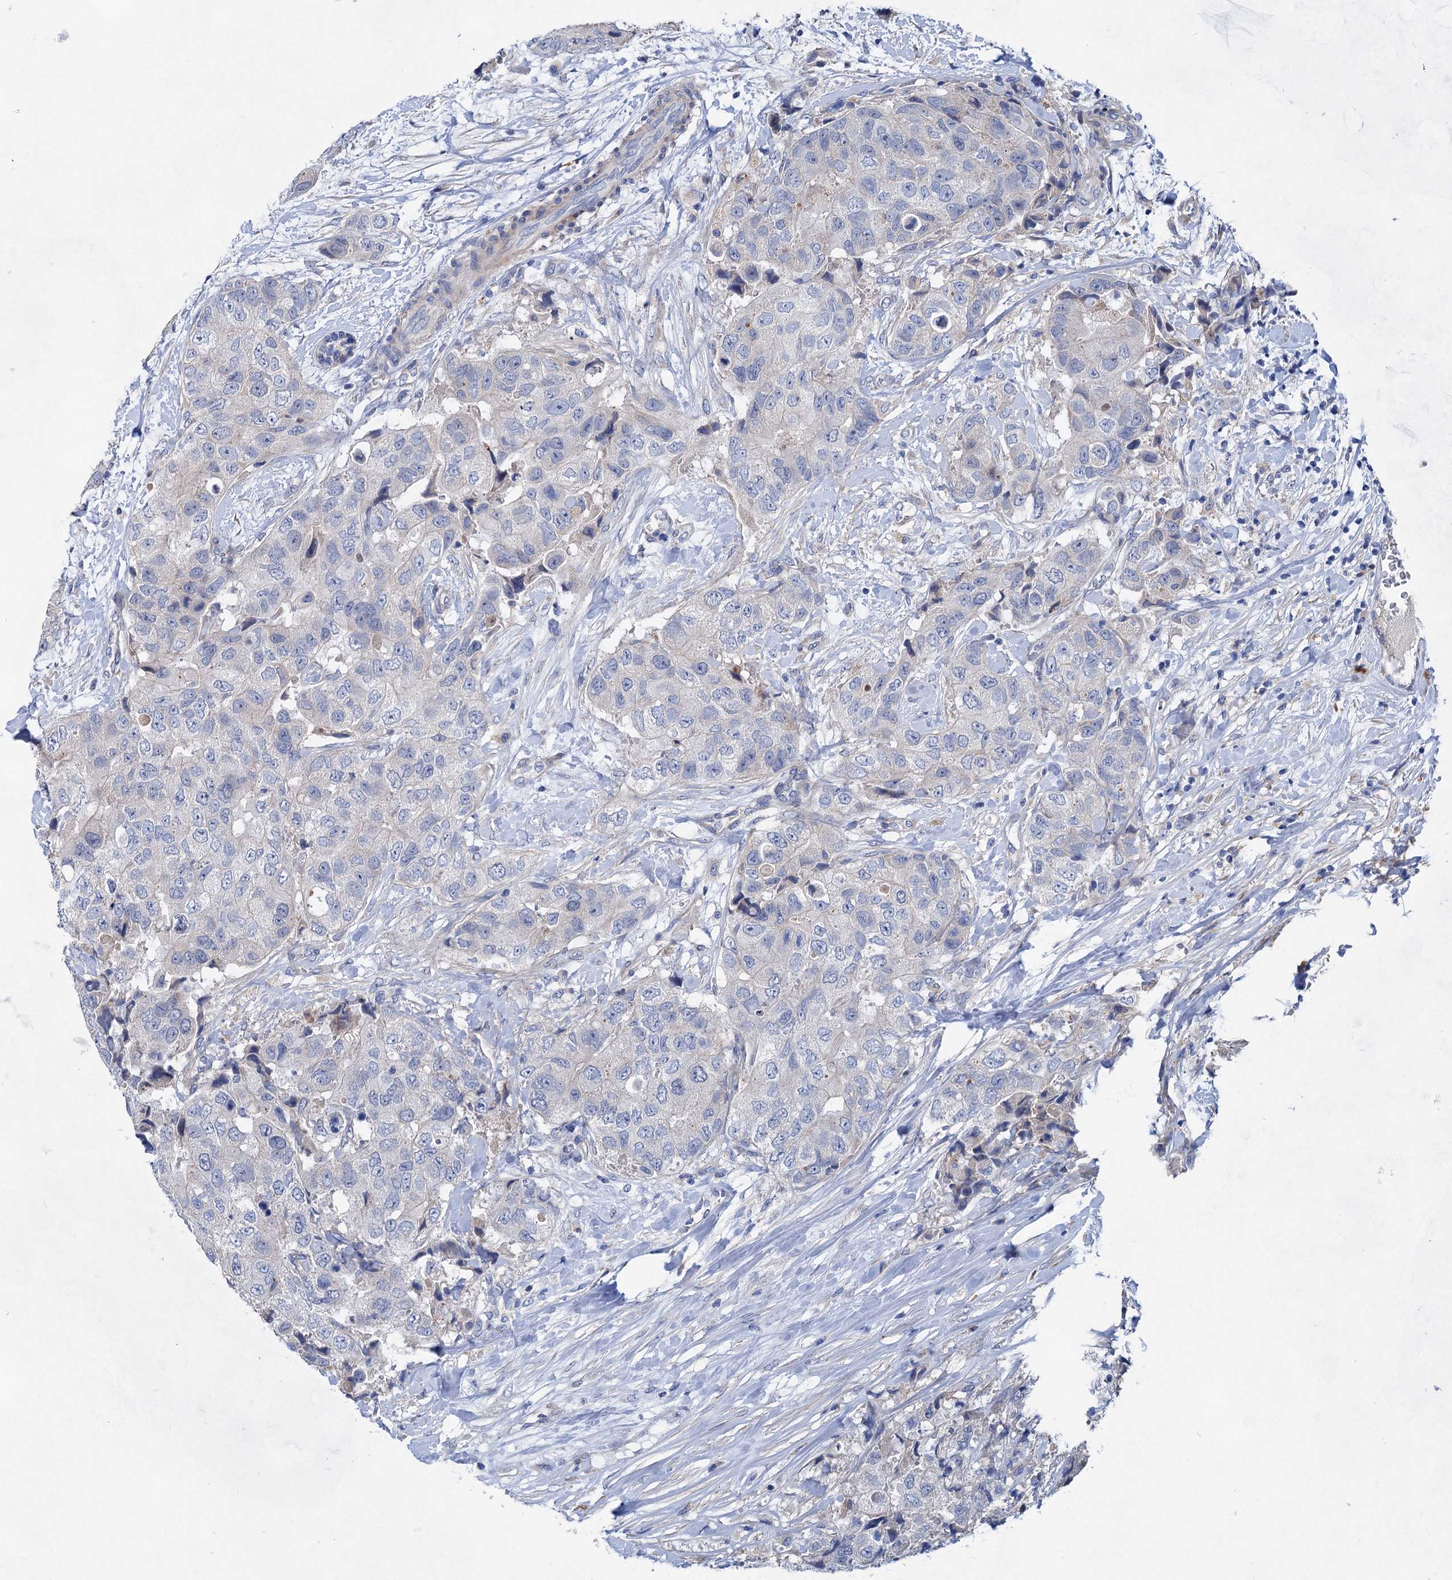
{"staining": {"intensity": "negative", "quantity": "none", "location": "none"}, "tissue": "breast cancer", "cell_type": "Tumor cells", "image_type": "cancer", "snomed": [{"axis": "morphology", "description": "Duct carcinoma"}, {"axis": "topography", "description": "Breast"}], "caption": "A micrograph of human breast intraductal carcinoma is negative for staining in tumor cells. Nuclei are stained in blue.", "gene": "GPR155", "patient": {"sex": "female", "age": 62}}